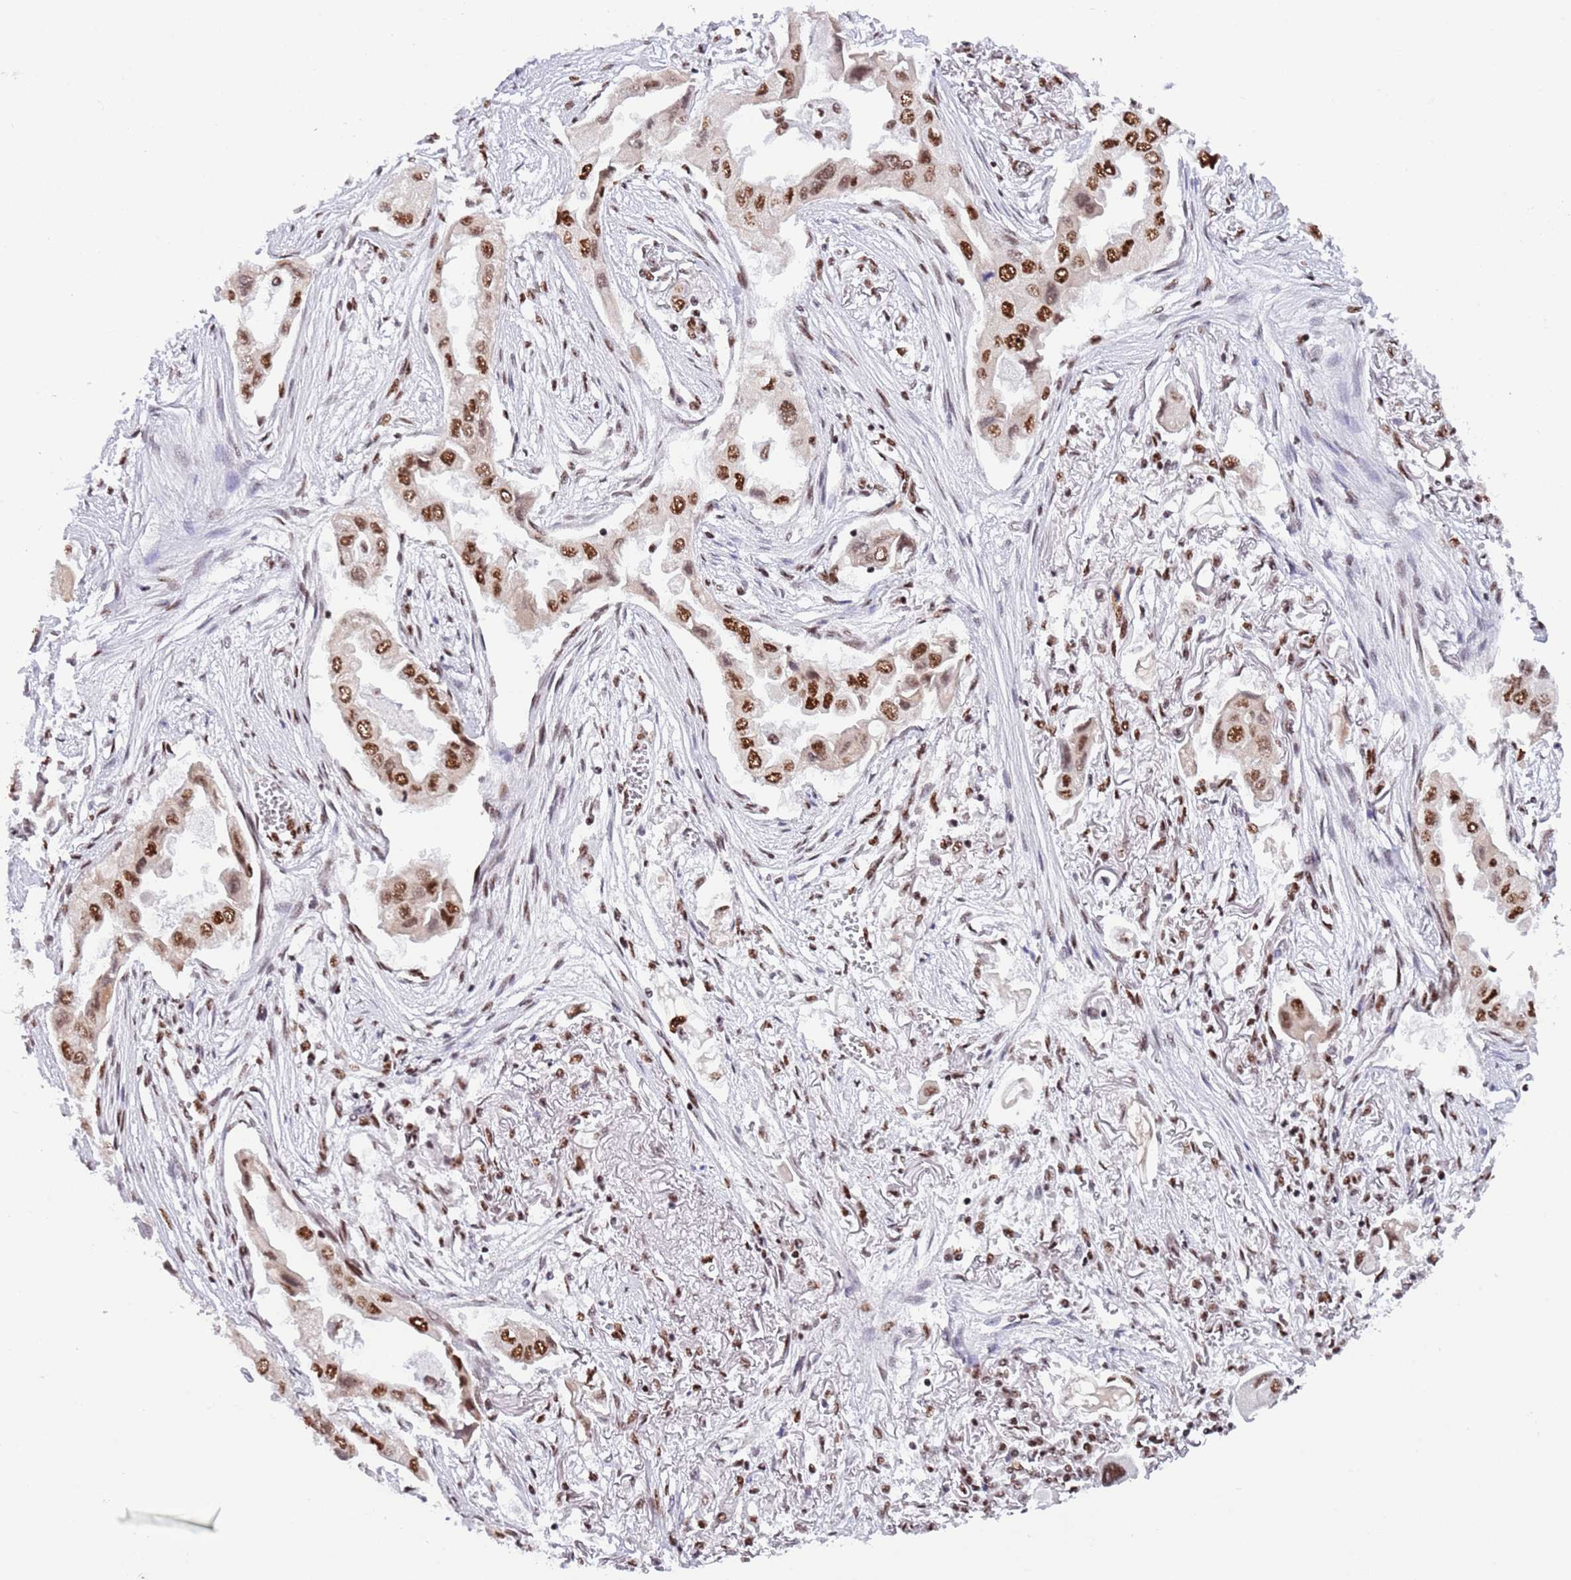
{"staining": {"intensity": "strong", "quantity": ">75%", "location": "nuclear"}, "tissue": "lung cancer", "cell_type": "Tumor cells", "image_type": "cancer", "snomed": [{"axis": "morphology", "description": "Adenocarcinoma, NOS"}, {"axis": "topography", "description": "Lung"}], "caption": "This is a histology image of immunohistochemistry (IHC) staining of lung adenocarcinoma, which shows strong positivity in the nuclear of tumor cells.", "gene": "SF3A2", "patient": {"sex": "female", "age": 76}}